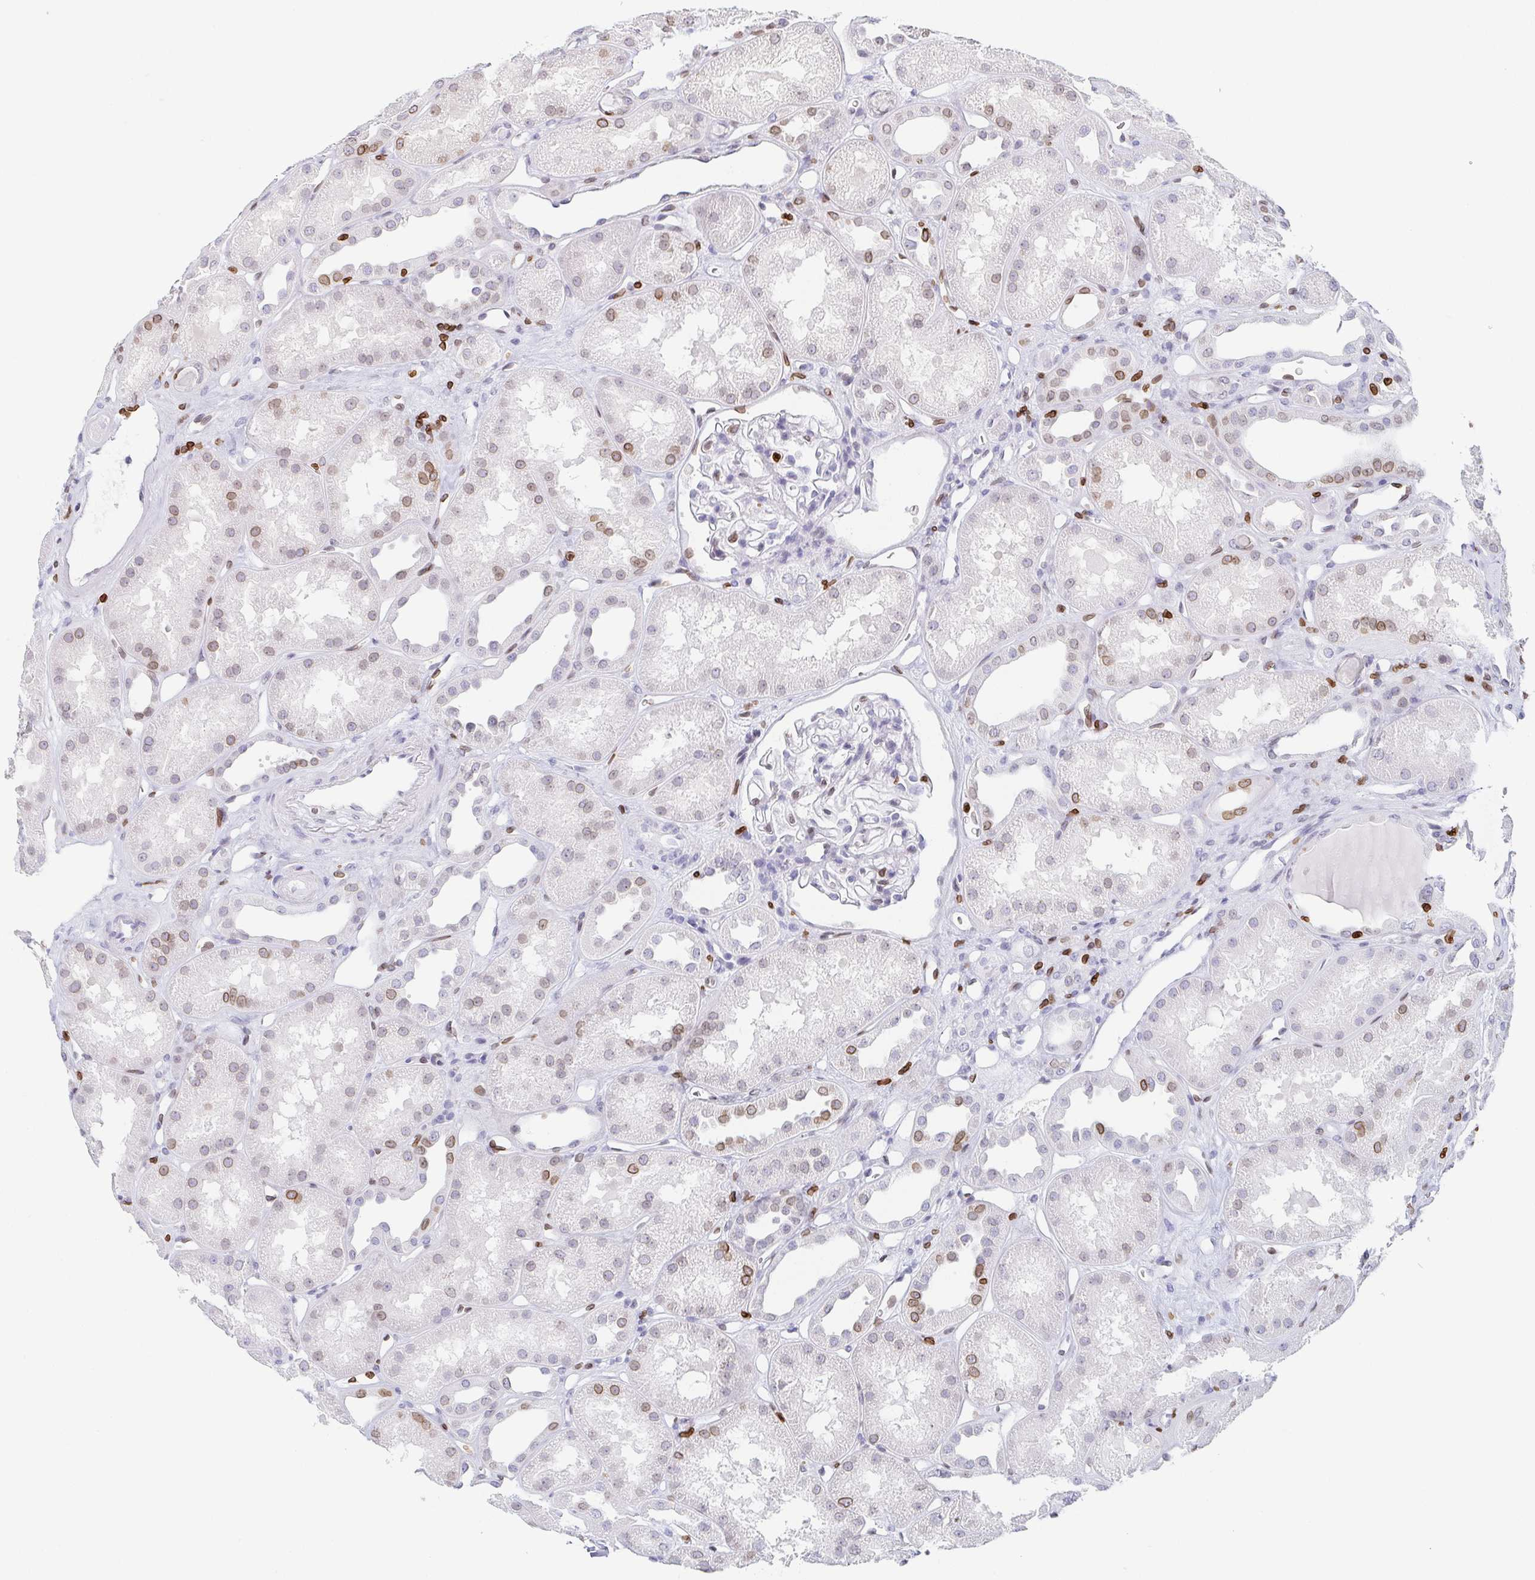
{"staining": {"intensity": "weak", "quantity": "<25%", "location": "cytoplasmic/membranous,nuclear"}, "tissue": "kidney", "cell_type": "Cells in glomeruli", "image_type": "normal", "snomed": [{"axis": "morphology", "description": "Normal tissue, NOS"}, {"axis": "topography", "description": "Kidney"}], "caption": "Cells in glomeruli show no significant protein positivity in normal kidney. (DAB (3,3'-diaminobenzidine) immunohistochemistry (IHC), high magnification).", "gene": "BTBD7", "patient": {"sex": "male", "age": 61}}